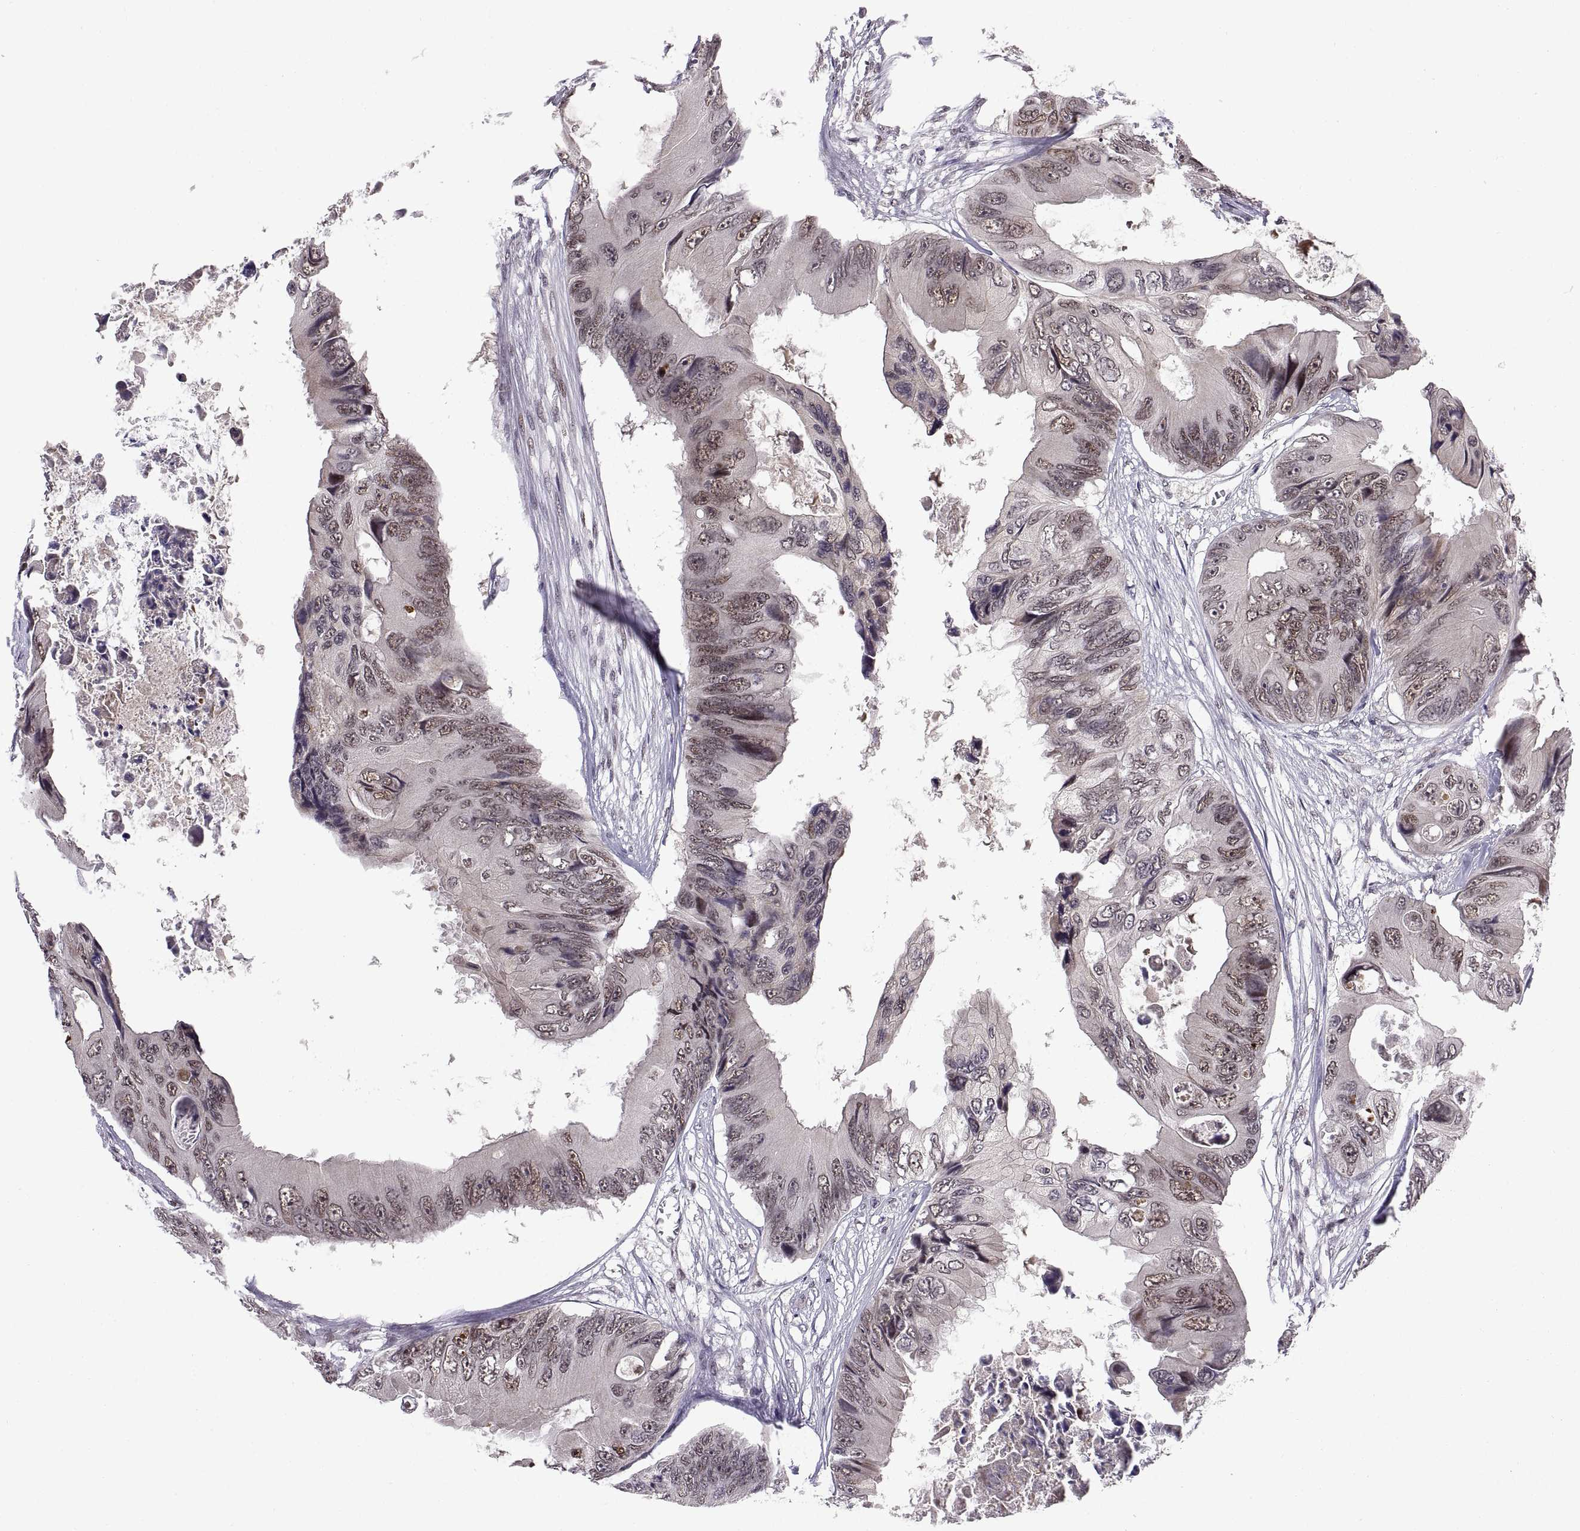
{"staining": {"intensity": "weak", "quantity": "25%-75%", "location": "nuclear"}, "tissue": "colorectal cancer", "cell_type": "Tumor cells", "image_type": "cancer", "snomed": [{"axis": "morphology", "description": "Adenocarcinoma, NOS"}, {"axis": "topography", "description": "Rectum"}], "caption": "A high-resolution histopathology image shows immunohistochemistry (IHC) staining of colorectal adenocarcinoma, which shows weak nuclear staining in approximately 25%-75% of tumor cells.", "gene": "CHFR", "patient": {"sex": "male", "age": 63}}